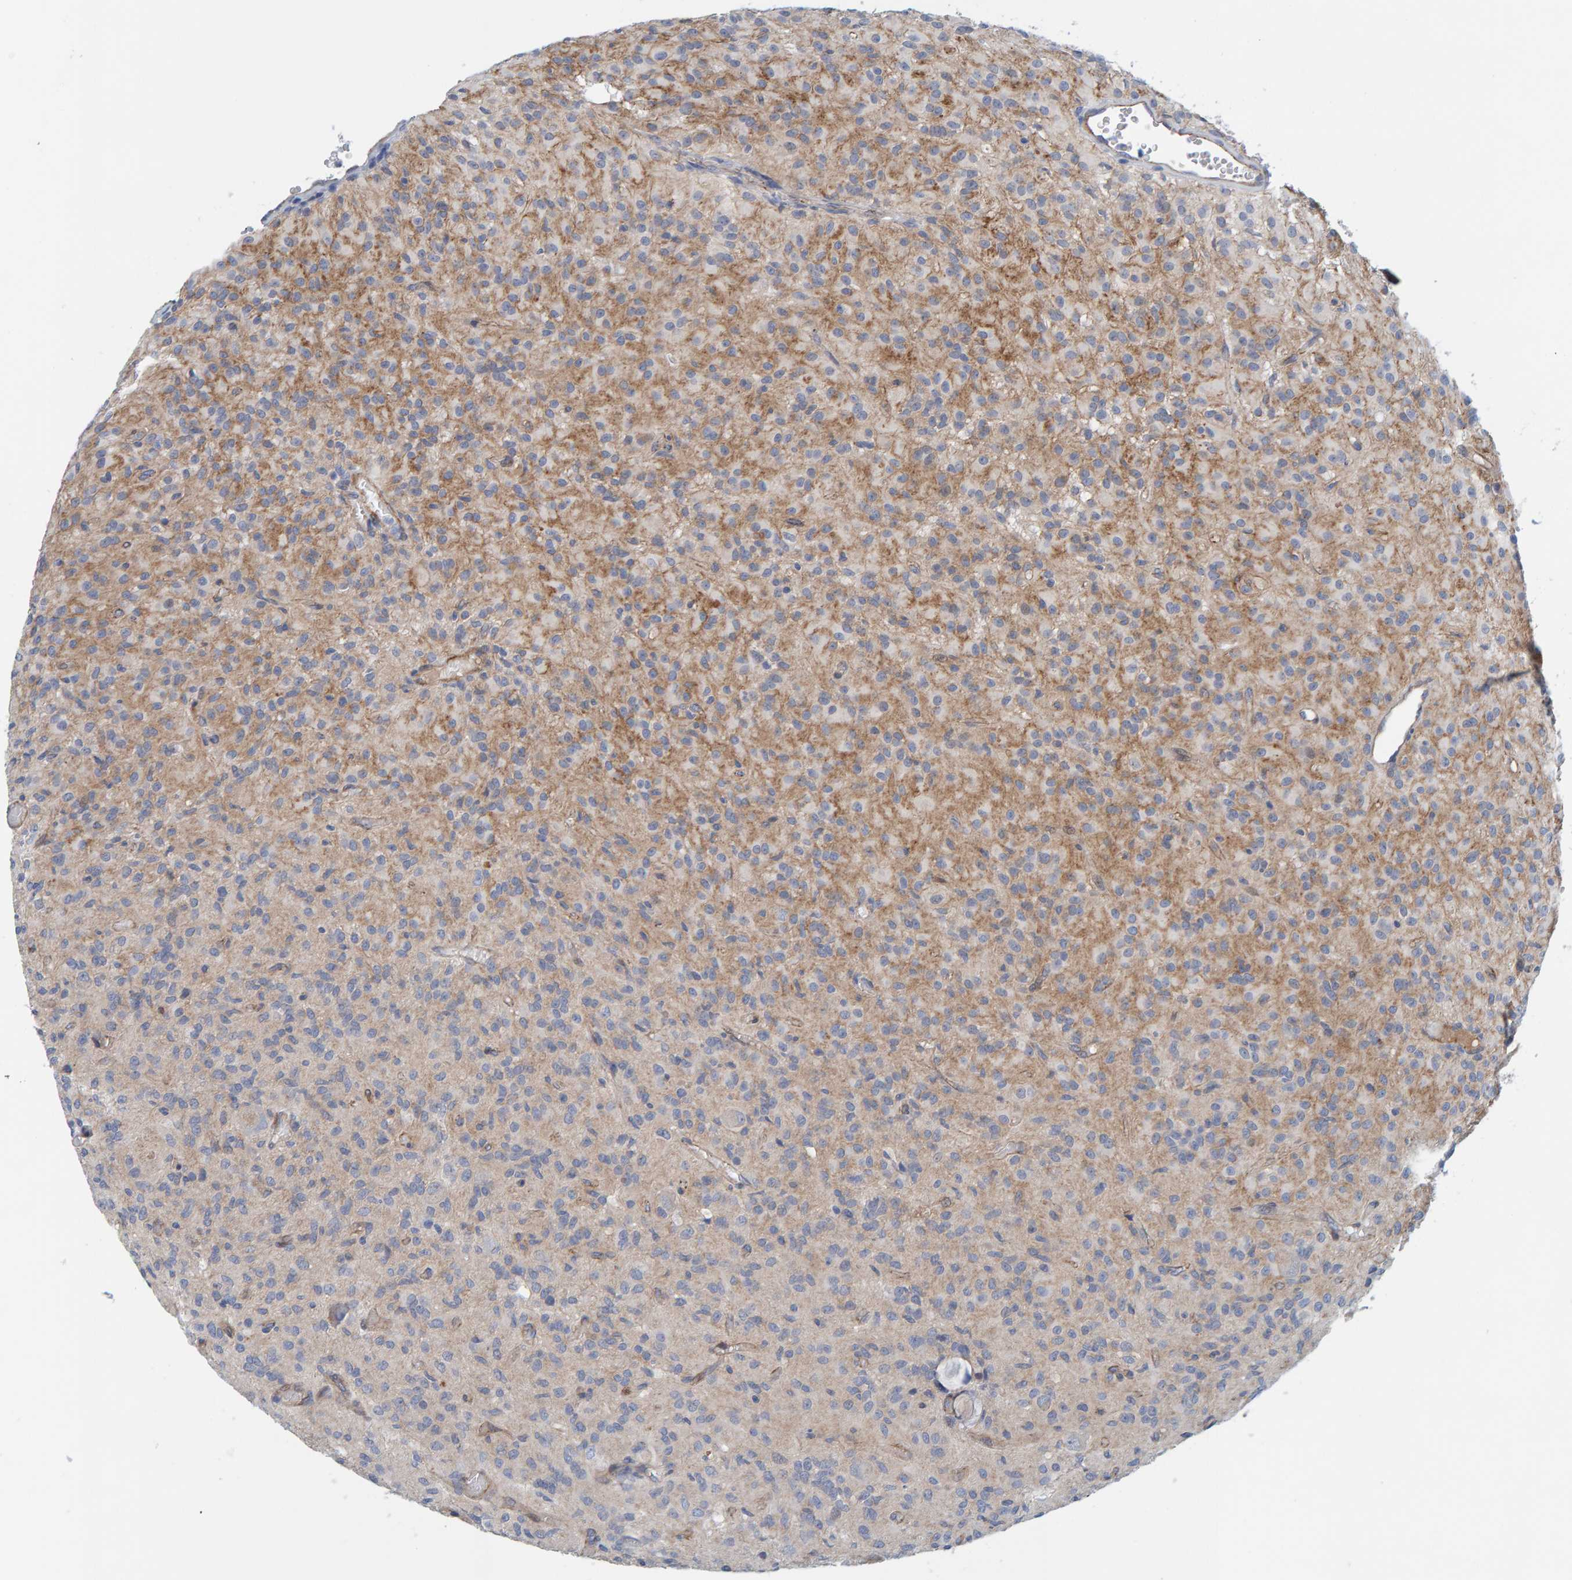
{"staining": {"intensity": "negative", "quantity": "none", "location": "none"}, "tissue": "glioma", "cell_type": "Tumor cells", "image_type": "cancer", "snomed": [{"axis": "morphology", "description": "Glioma, malignant, High grade"}, {"axis": "topography", "description": "Brain"}], "caption": "DAB (3,3'-diaminobenzidine) immunohistochemical staining of human glioma reveals no significant staining in tumor cells.", "gene": "KRBA2", "patient": {"sex": "female", "age": 59}}